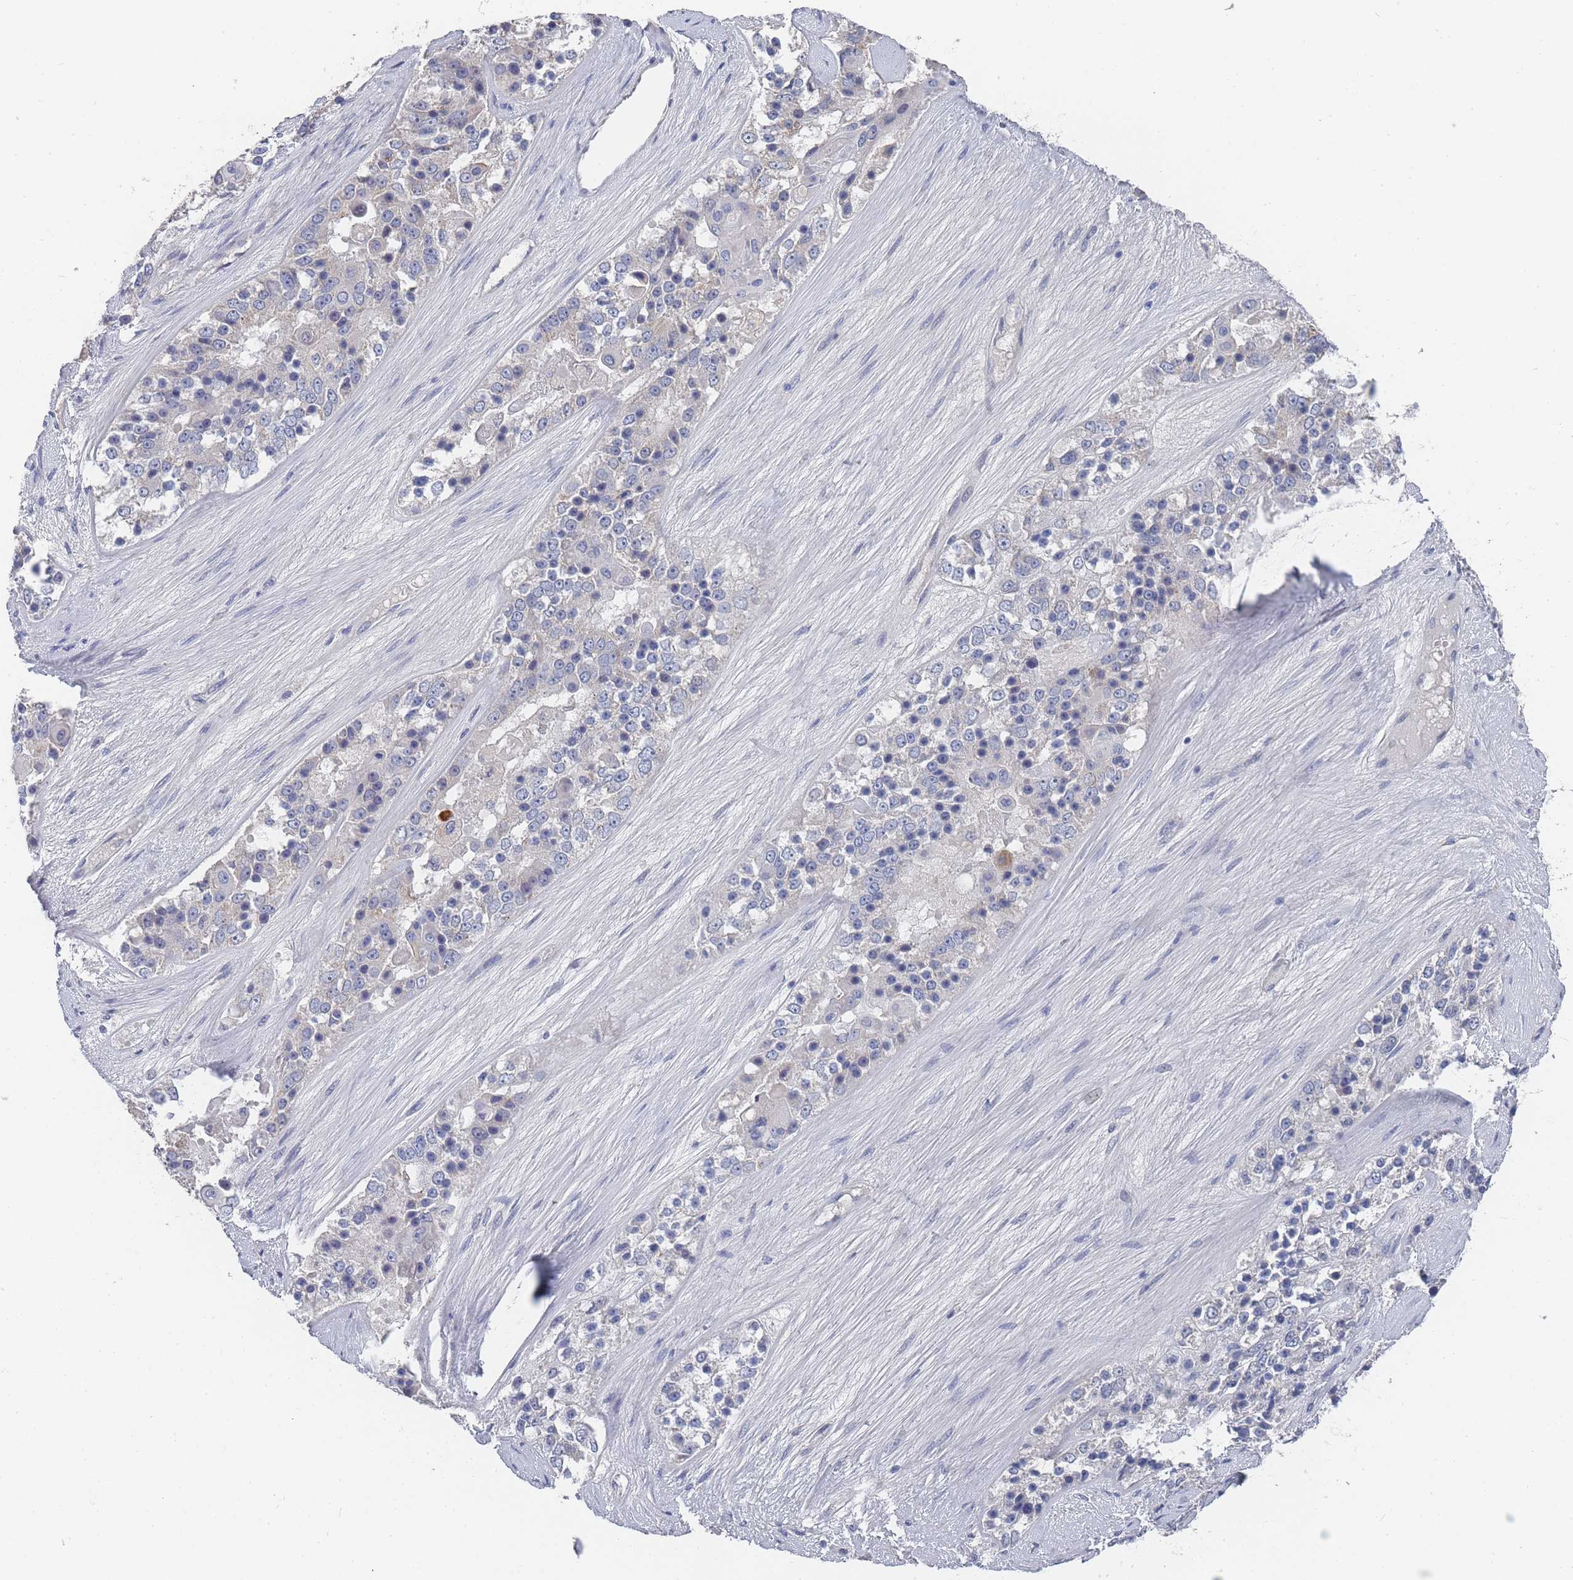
{"staining": {"intensity": "negative", "quantity": "none", "location": "none"}, "tissue": "ovarian cancer", "cell_type": "Tumor cells", "image_type": "cancer", "snomed": [{"axis": "morphology", "description": "Carcinoma, endometroid"}, {"axis": "topography", "description": "Ovary"}], "caption": "Protein analysis of ovarian cancer (endometroid carcinoma) reveals no significant staining in tumor cells.", "gene": "ACAD11", "patient": {"sex": "female", "age": 51}}